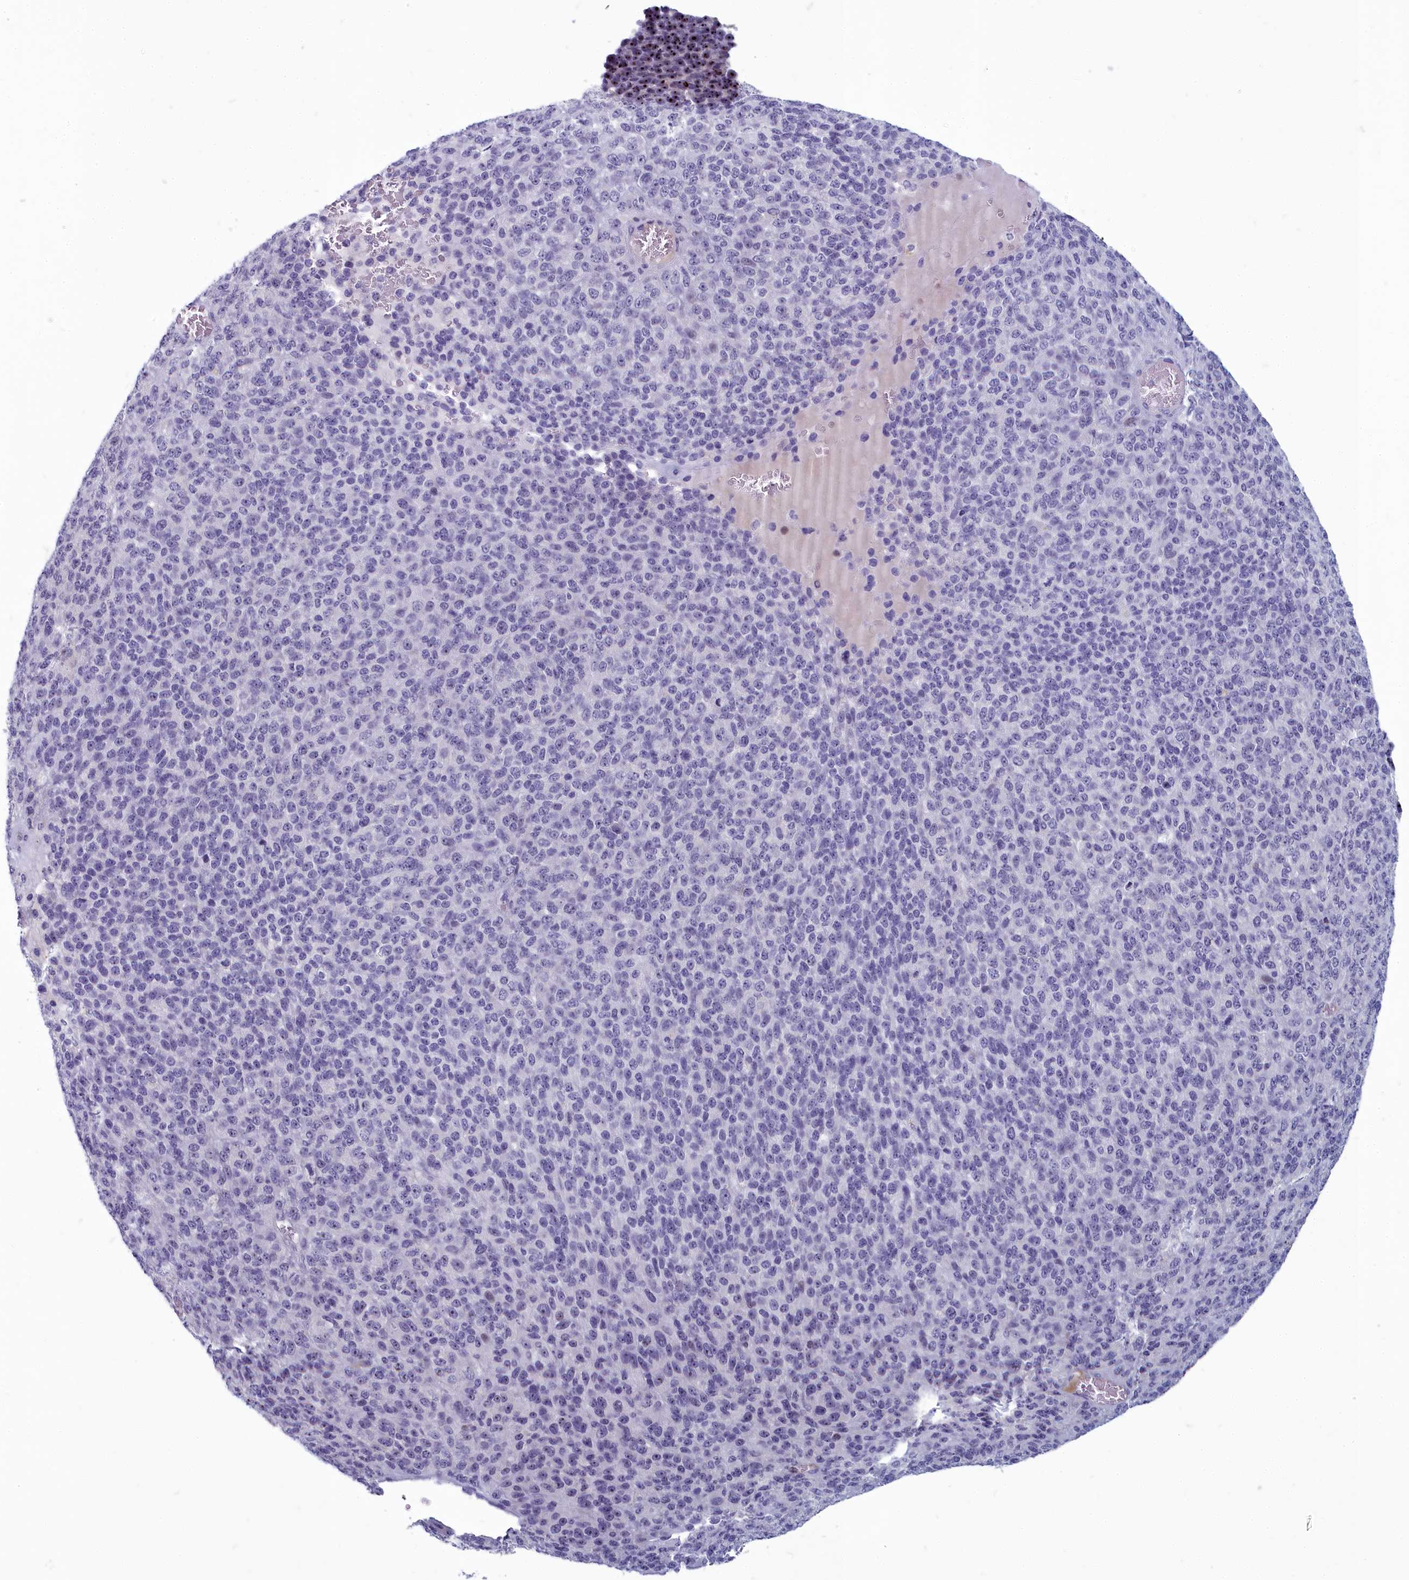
{"staining": {"intensity": "negative", "quantity": "none", "location": "none"}, "tissue": "melanoma", "cell_type": "Tumor cells", "image_type": "cancer", "snomed": [{"axis": "morphology", "description": "Malignant melanoma, Metastatic site"}, {"axis": "topography", "description": "Brain"}], "caption": "A histopathology image of melanoma stained for a protein displays no brown staining in tumor cells.", "gene": "INSYN2A", "patient": {"sex": "female", "age": 56}}